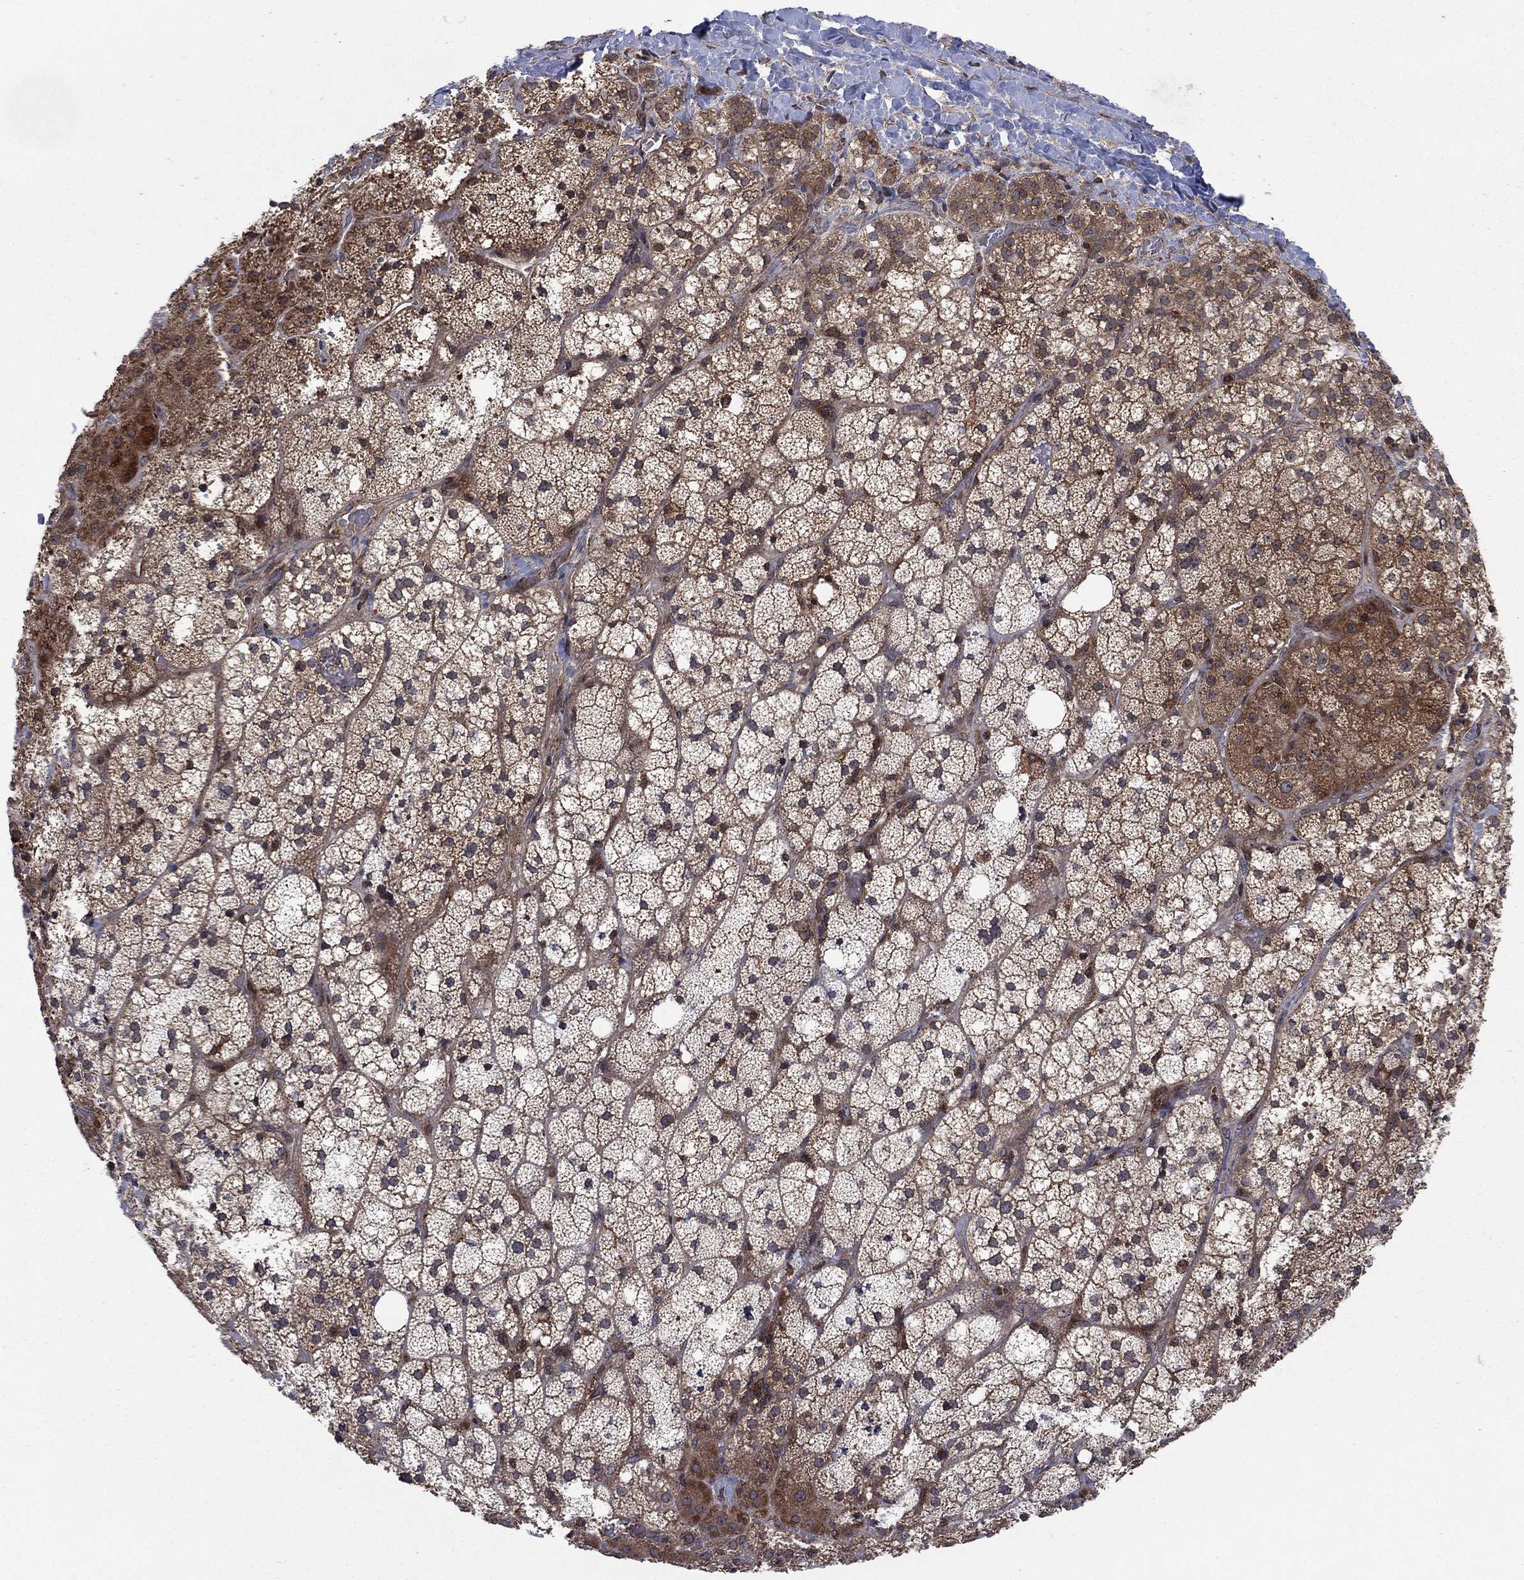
{"staining": {"intensity": "moderate", "quantity": ">75%", "location": "cytoplasmic/membranous"}, "tissue": "adrenal gland", "cell_type": "Glandular cells", "image_type": "normal", "snomed": [{"axis": "morphology", "description": "Normal tissue, NOS"}, {"axis": "topography", "description": "Adrenal gland"}], "caption": "About >75% of glandular cells in benign adrenal gland display moderate cytoplasmic/membranous protein expression as visualized by brown immunohistochemical staining.", "gene": "IFI35", "patient": {"sex": "male", "age": 53}}